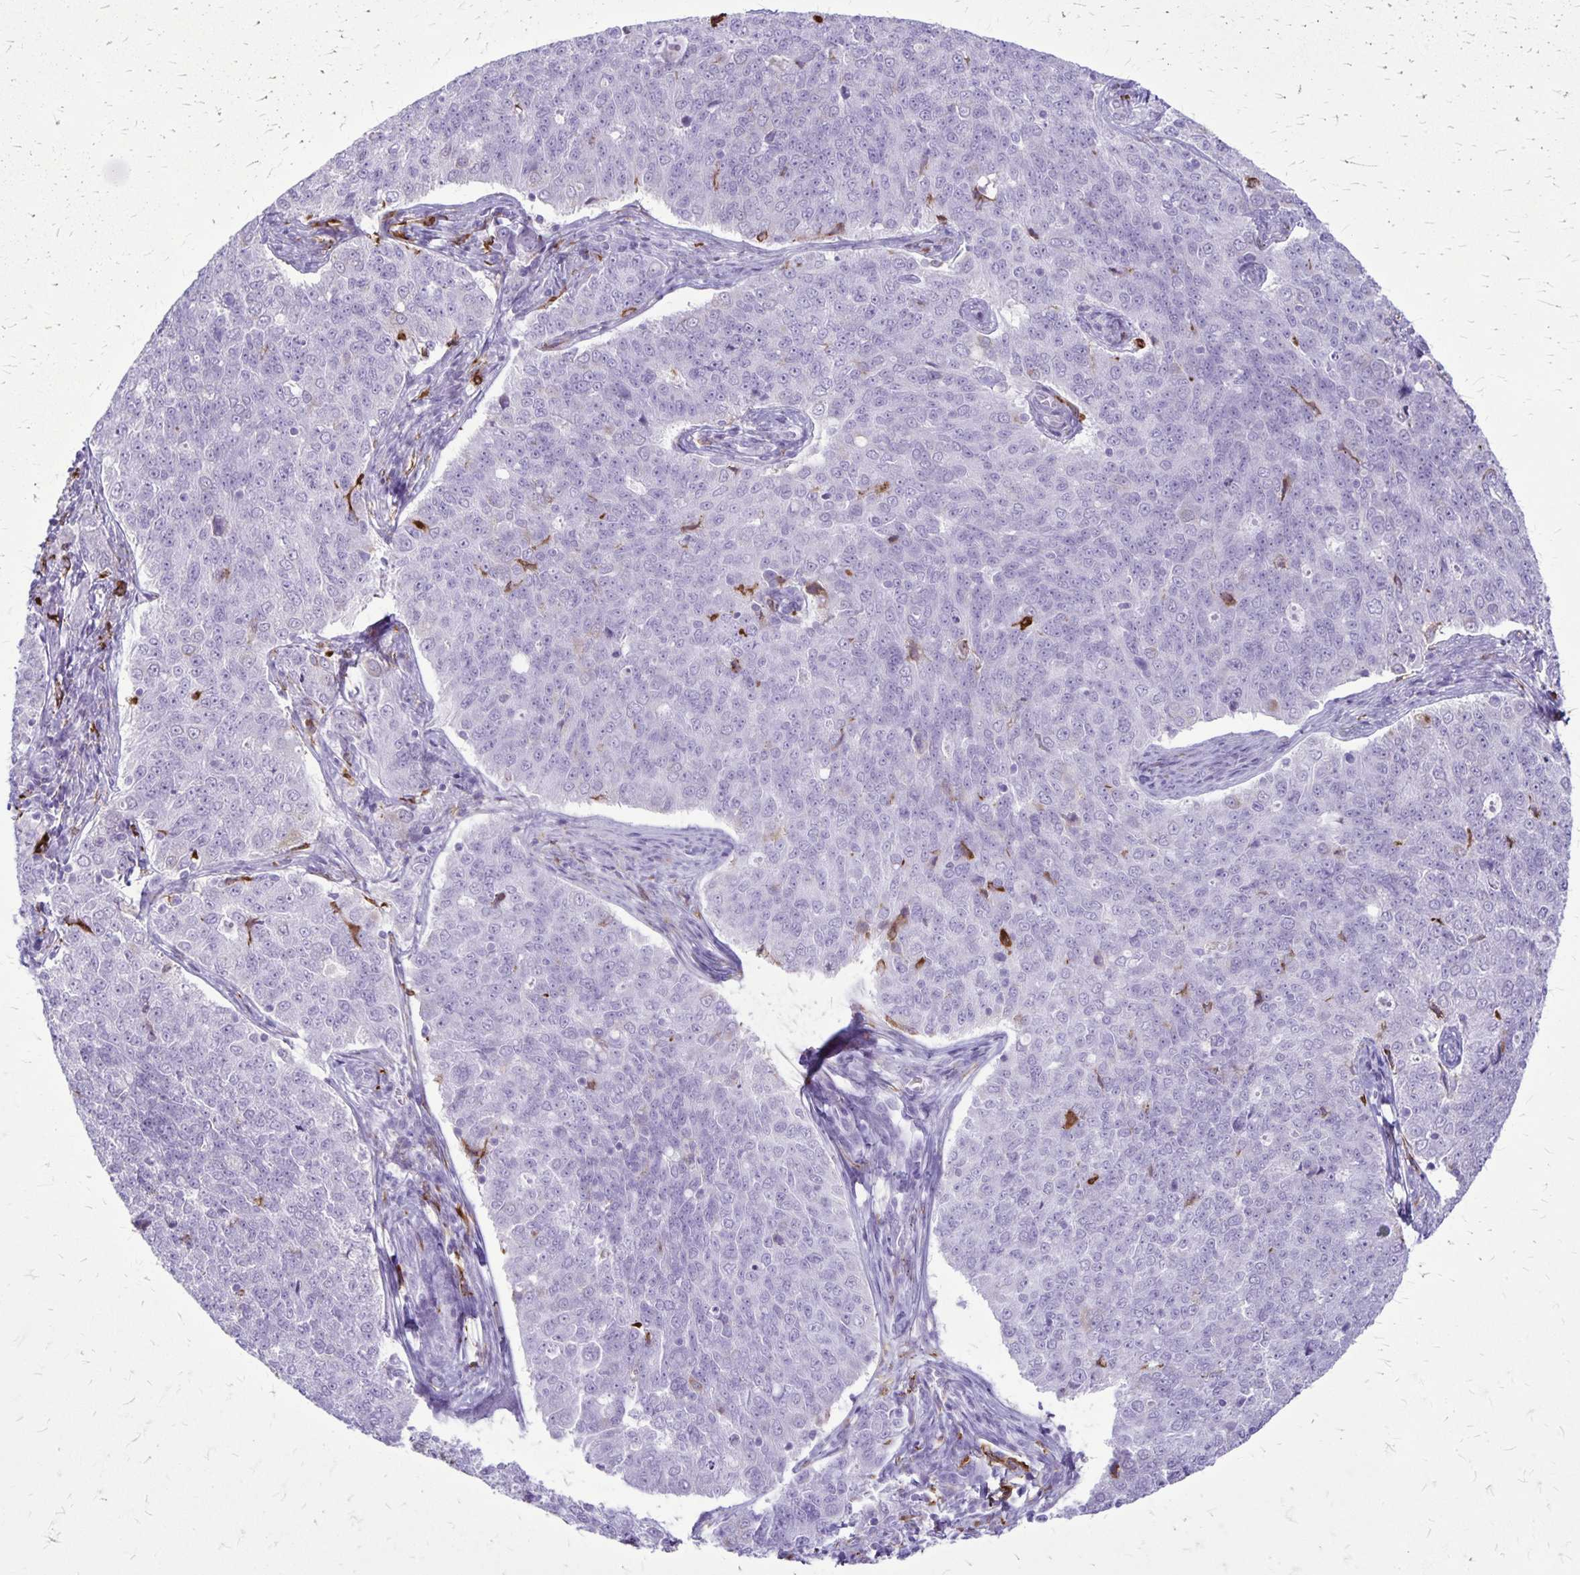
{"staining": {"intensity": "negative", "quantity": "none", "location": "none"}, "tissue": "endometrial cancer", "cell_type": "Tumor cells", "image_type": "cancer", "snomed": [{"axis": "morphology", "description": "Adenocarcinoma, NOS"}, {"axis": "topography", "description": "Endometrium"}], "caption": "A photomicrograph of human endometrial adenocarcinoma is negative for staining in tumor cells.", "gene": "RTN1", "patient": {"sex": "female", "age": 43}}